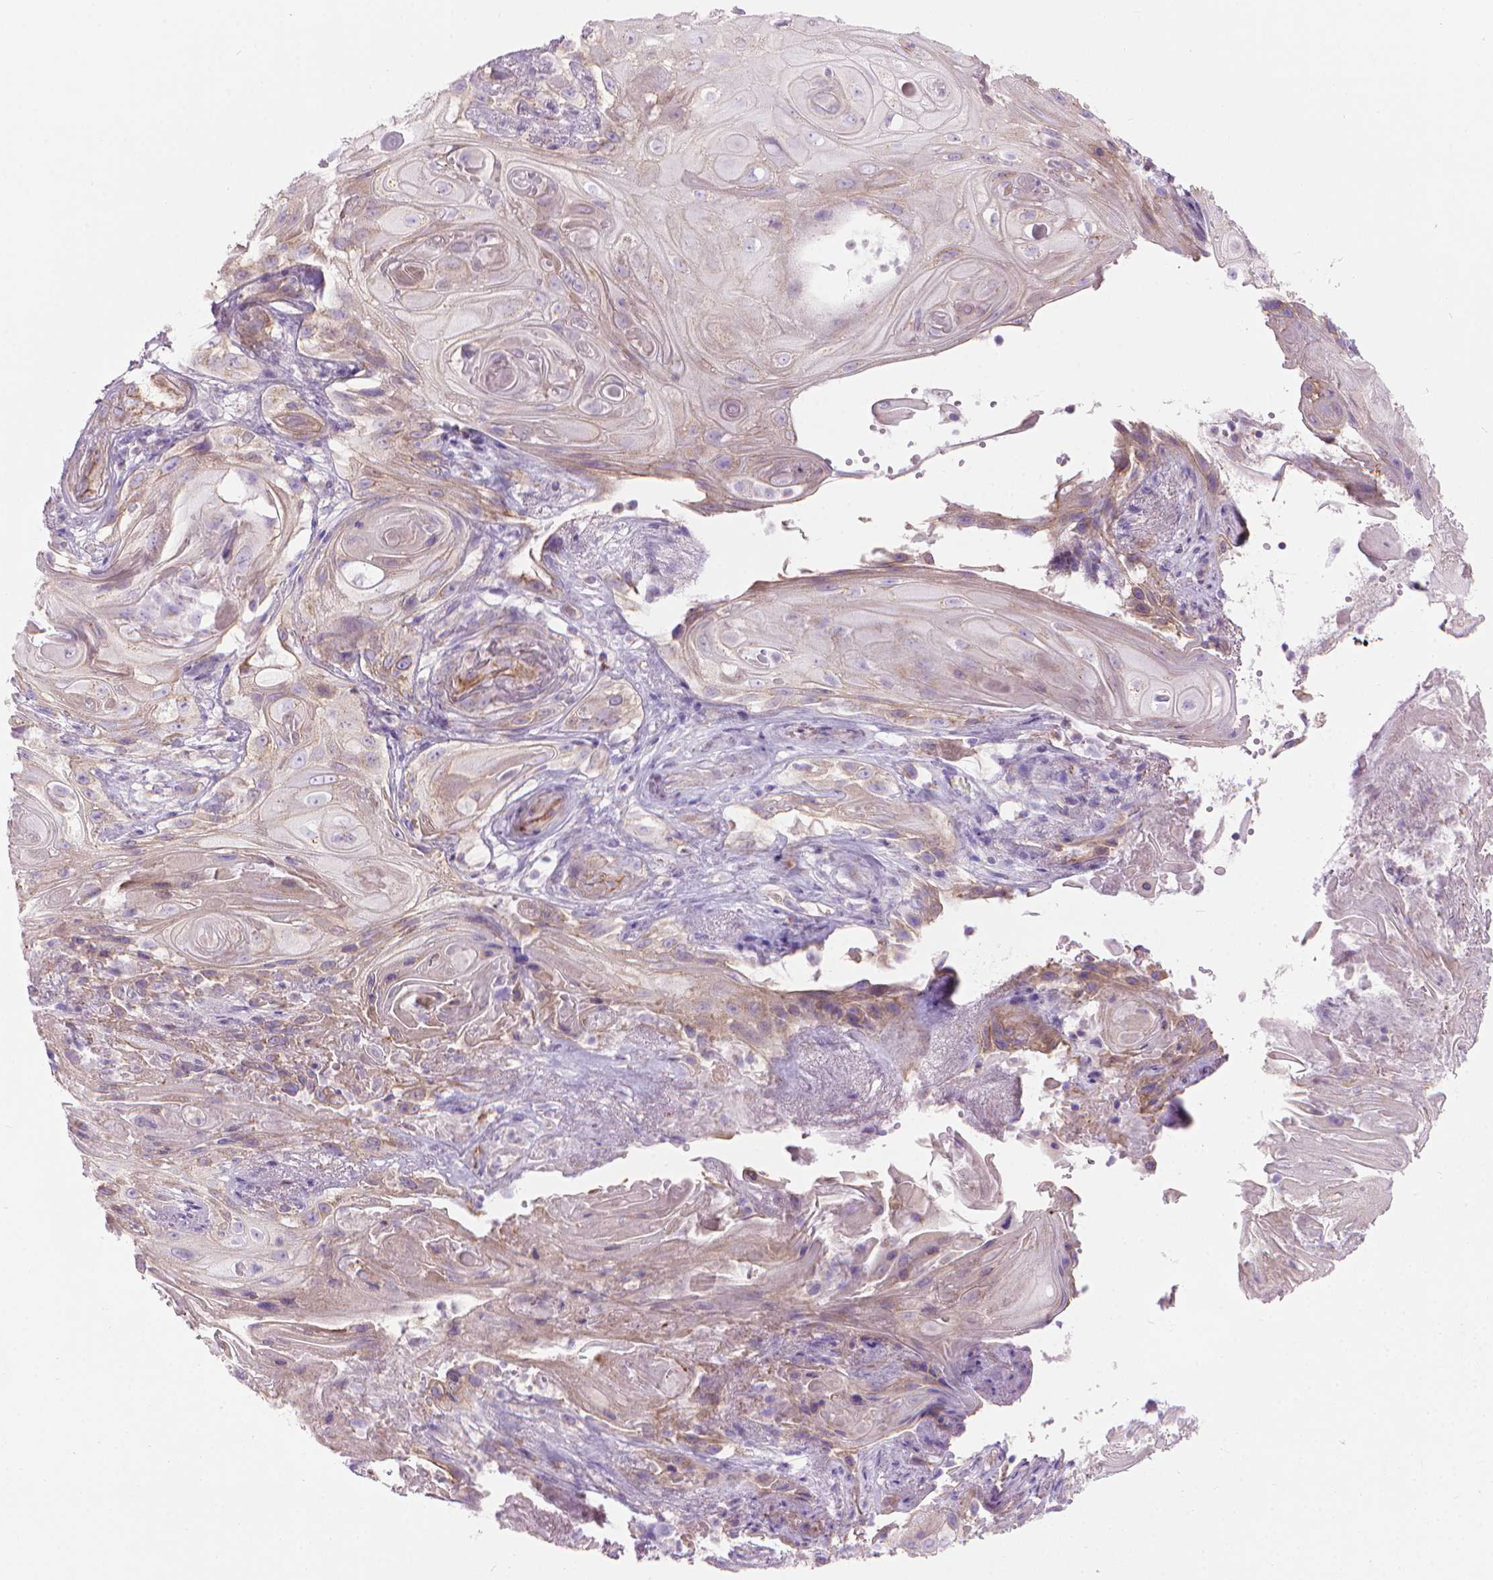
{"staining": {"intensity": "negative", "quantity": "none", "location": "none"}, "tissue": "skin cancer", "cell_type": "Tumor cells", "image_type": "cancer", "snomed": [{"axis": "morphology", "description": "Squamous cell carcinoma, NOS"}, {"axis": "topography", "description": "Skin"}], "caption": "Protein analysis of skin cancer demonstrates no significant expression in tumor cells. (Immunohistochemistry, brightfield microscopy, high magnification).", "gene": "TENT5A", "patient": {"sex": "male", "age": 62}}